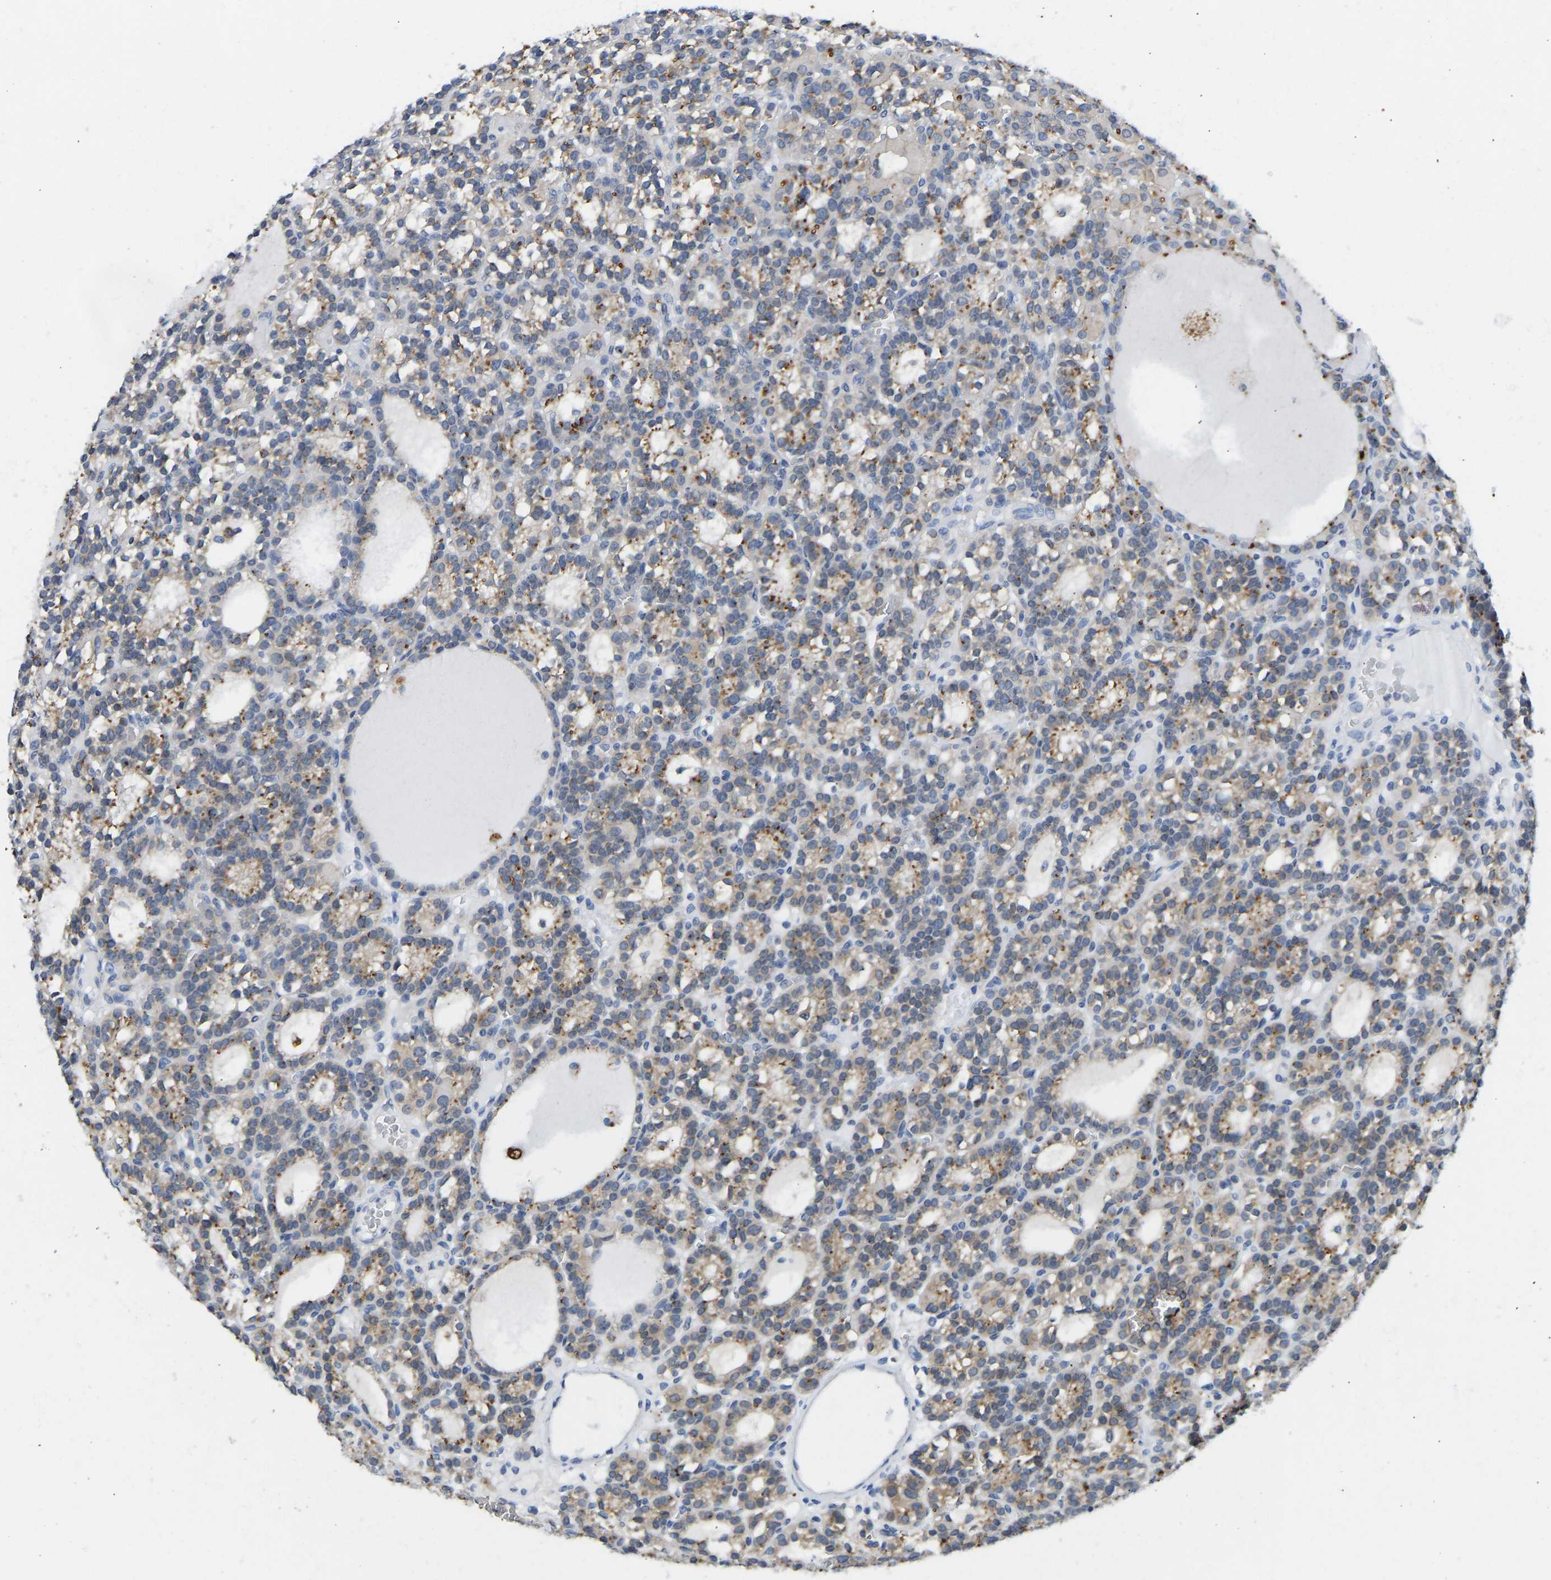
{"staining": {"intensity": "moderate", "quantity": ">75%", "location": "cytoplasmic/membranous"}, "tissue": "parathyroid gland", "cell_type": "Glandular cells", "image_type": "normal", "snomed": [{"axis": "morphology", "description": "Normal tissue, NOS"}, {"axis": "morphology", "description": "Adenoma, NOS"}, {"axis": "topography", "description": "Parathyroid gland"}], "caption": "Moderate cytoplasmic/membranous staining is appreciated in approximately >75% of glandular cells in benign parathyroid gland.", "gene": "NDRG3", "patient": {"sex": "female", "age": 58}}